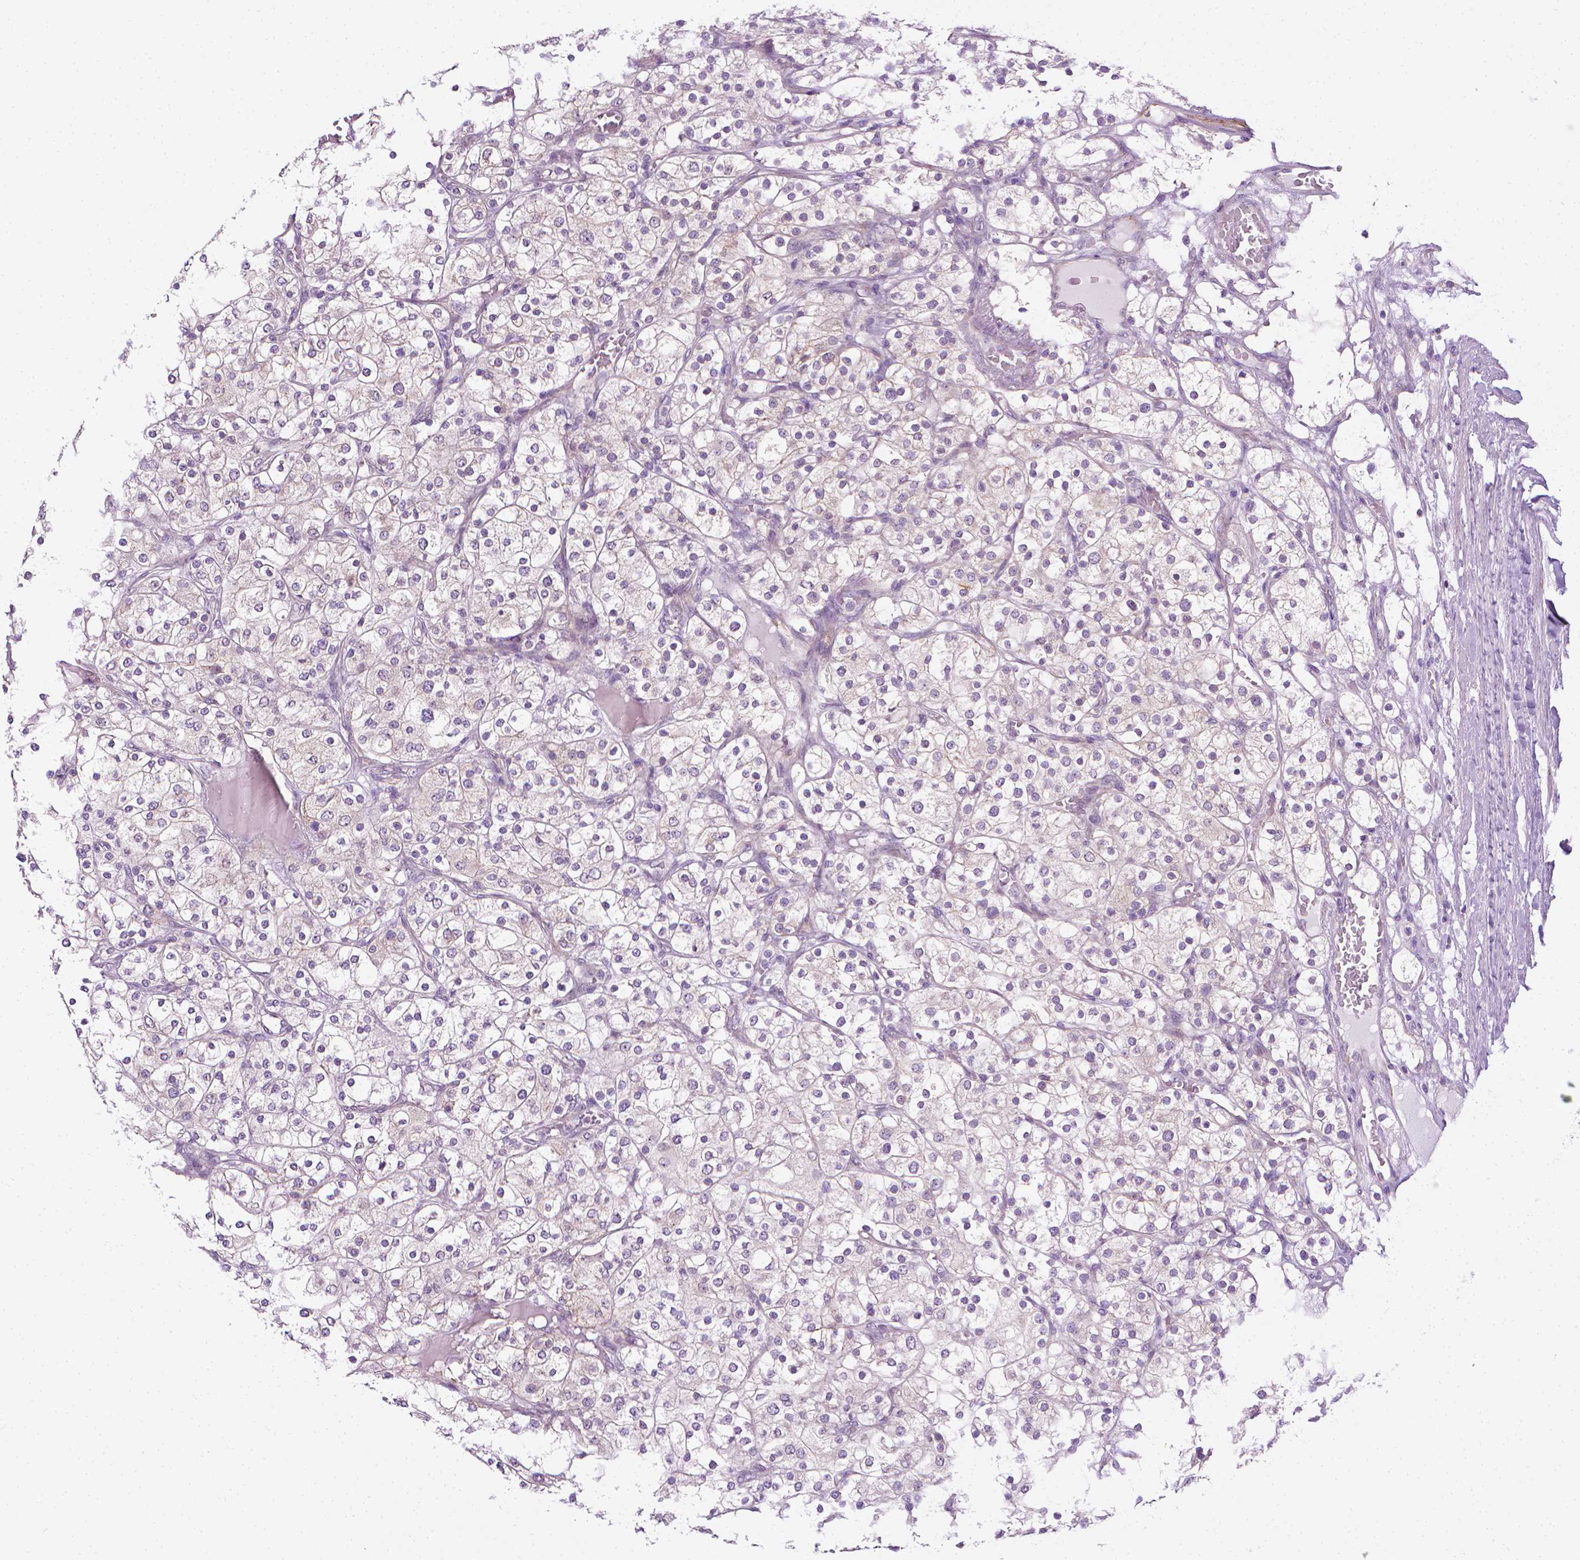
{"staining": {"intensity": "negative", "quantity": "none", "location": "none"}, "tissue": "renal cancer", "cell_type": "Tumor cells", "image_type": "cancer", "snomed": [{"axis": "morphology", "description": "Adenocarcinoma, NOS"}, {"axis": "topography", "description": "Kidney"}], "caption": "Protein analysis of renal cancer exhibits no significant expression in tumor cells.", "gene": "MCOLN3", "patient": {"sex": "male", "age": 80}}